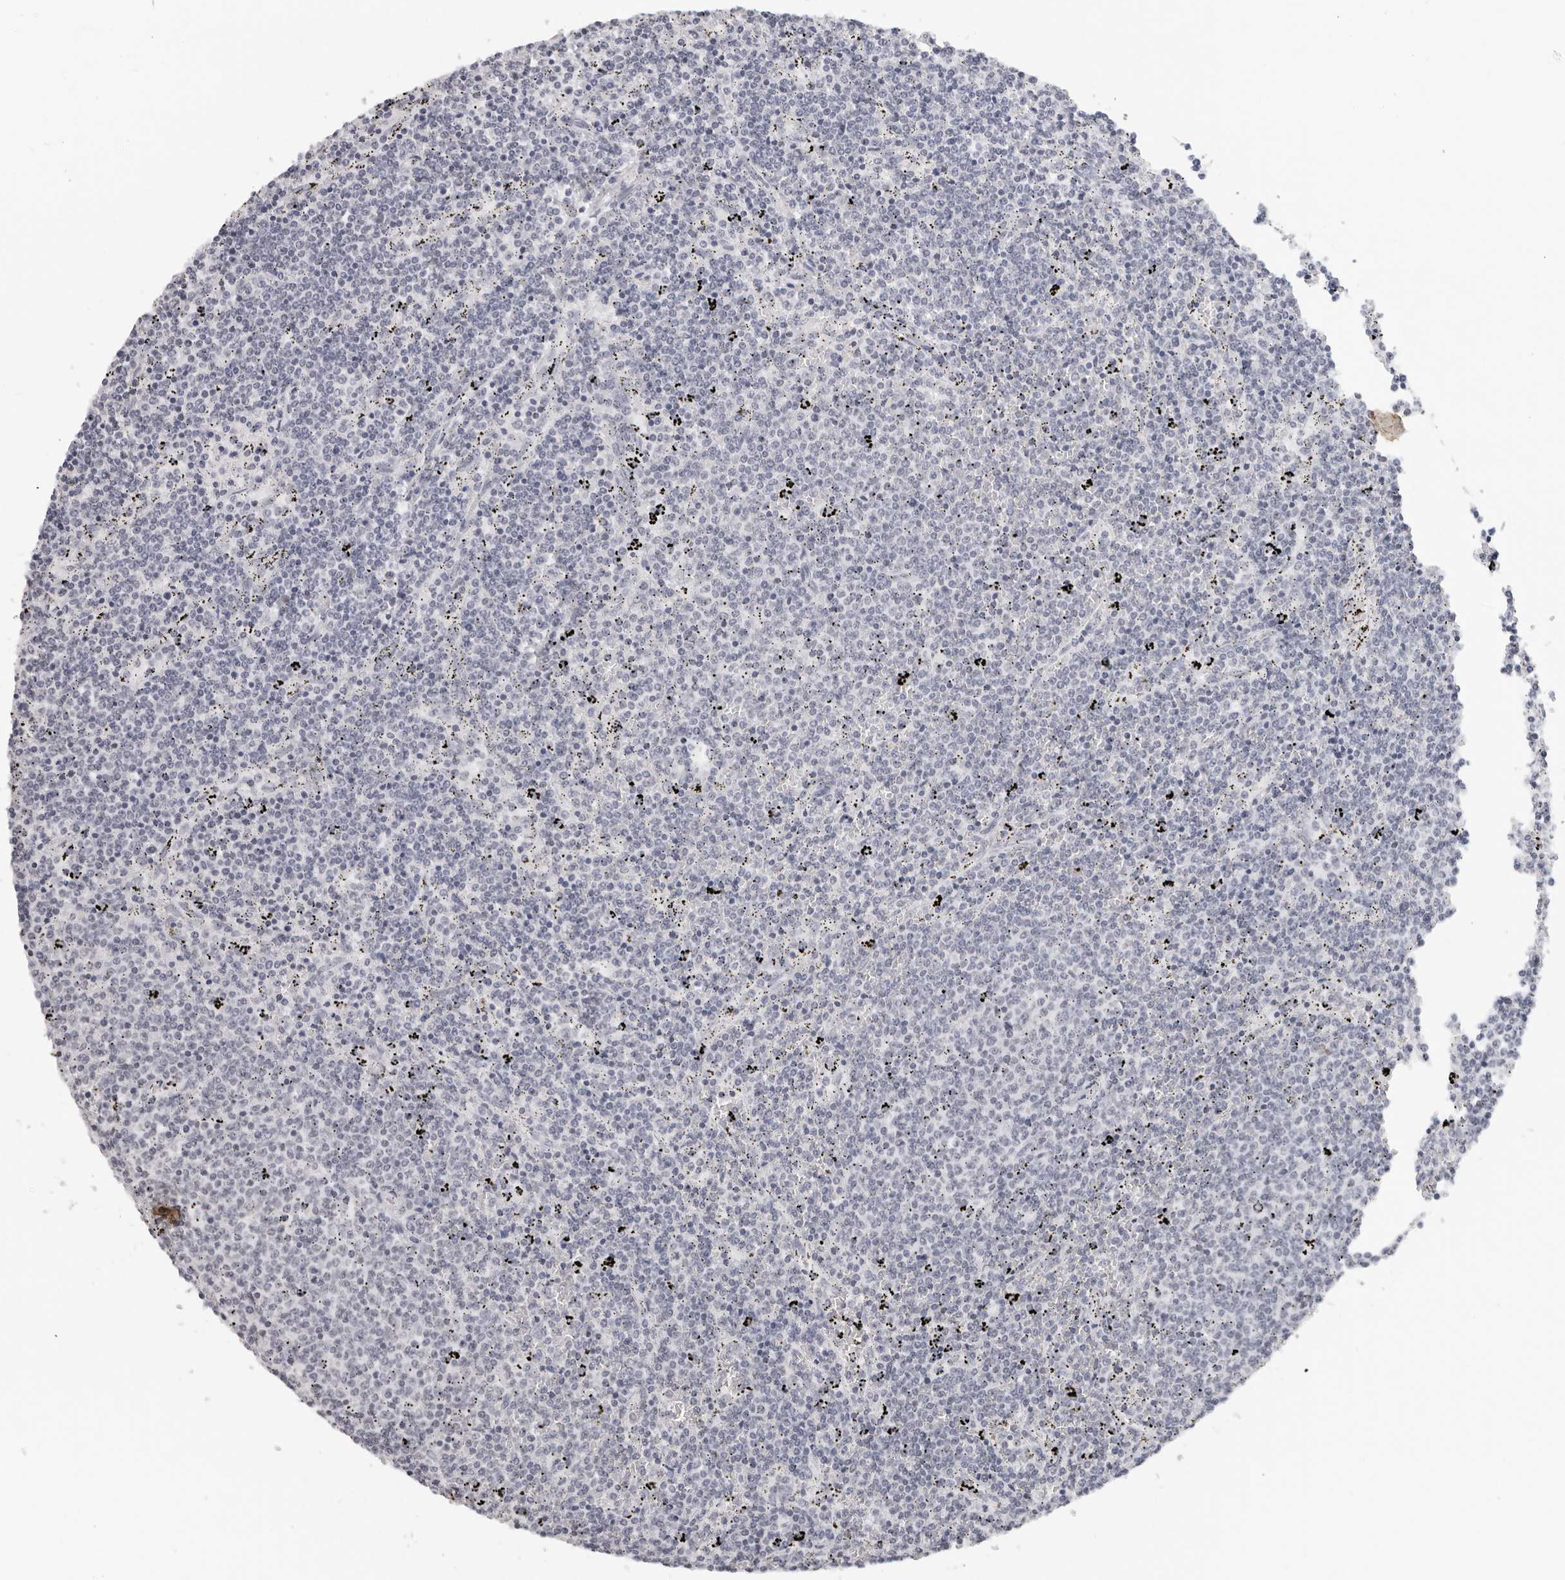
{"staining": {"intensity": "negative", "quantity": "none", "location": "none"}, "tissue": "lymphoma", "cell_type": "Tumor cells", "image_type": "cancer", "snomed": [{"axis": "morphology", "description": "Malignant lymphoma, non-Hodgkin's type, Low grade"}, {"axis": "topography", "description": "Spleen"}], "caption": "IHC image of neoplastic tissue: malignant lymphoma, non-Hodgkin's type (low-grade) stained with DAB displays no significant protein staining in tumor cells.", "gene": "FLG2", "patient": {"sex": "female", "age": 50}}